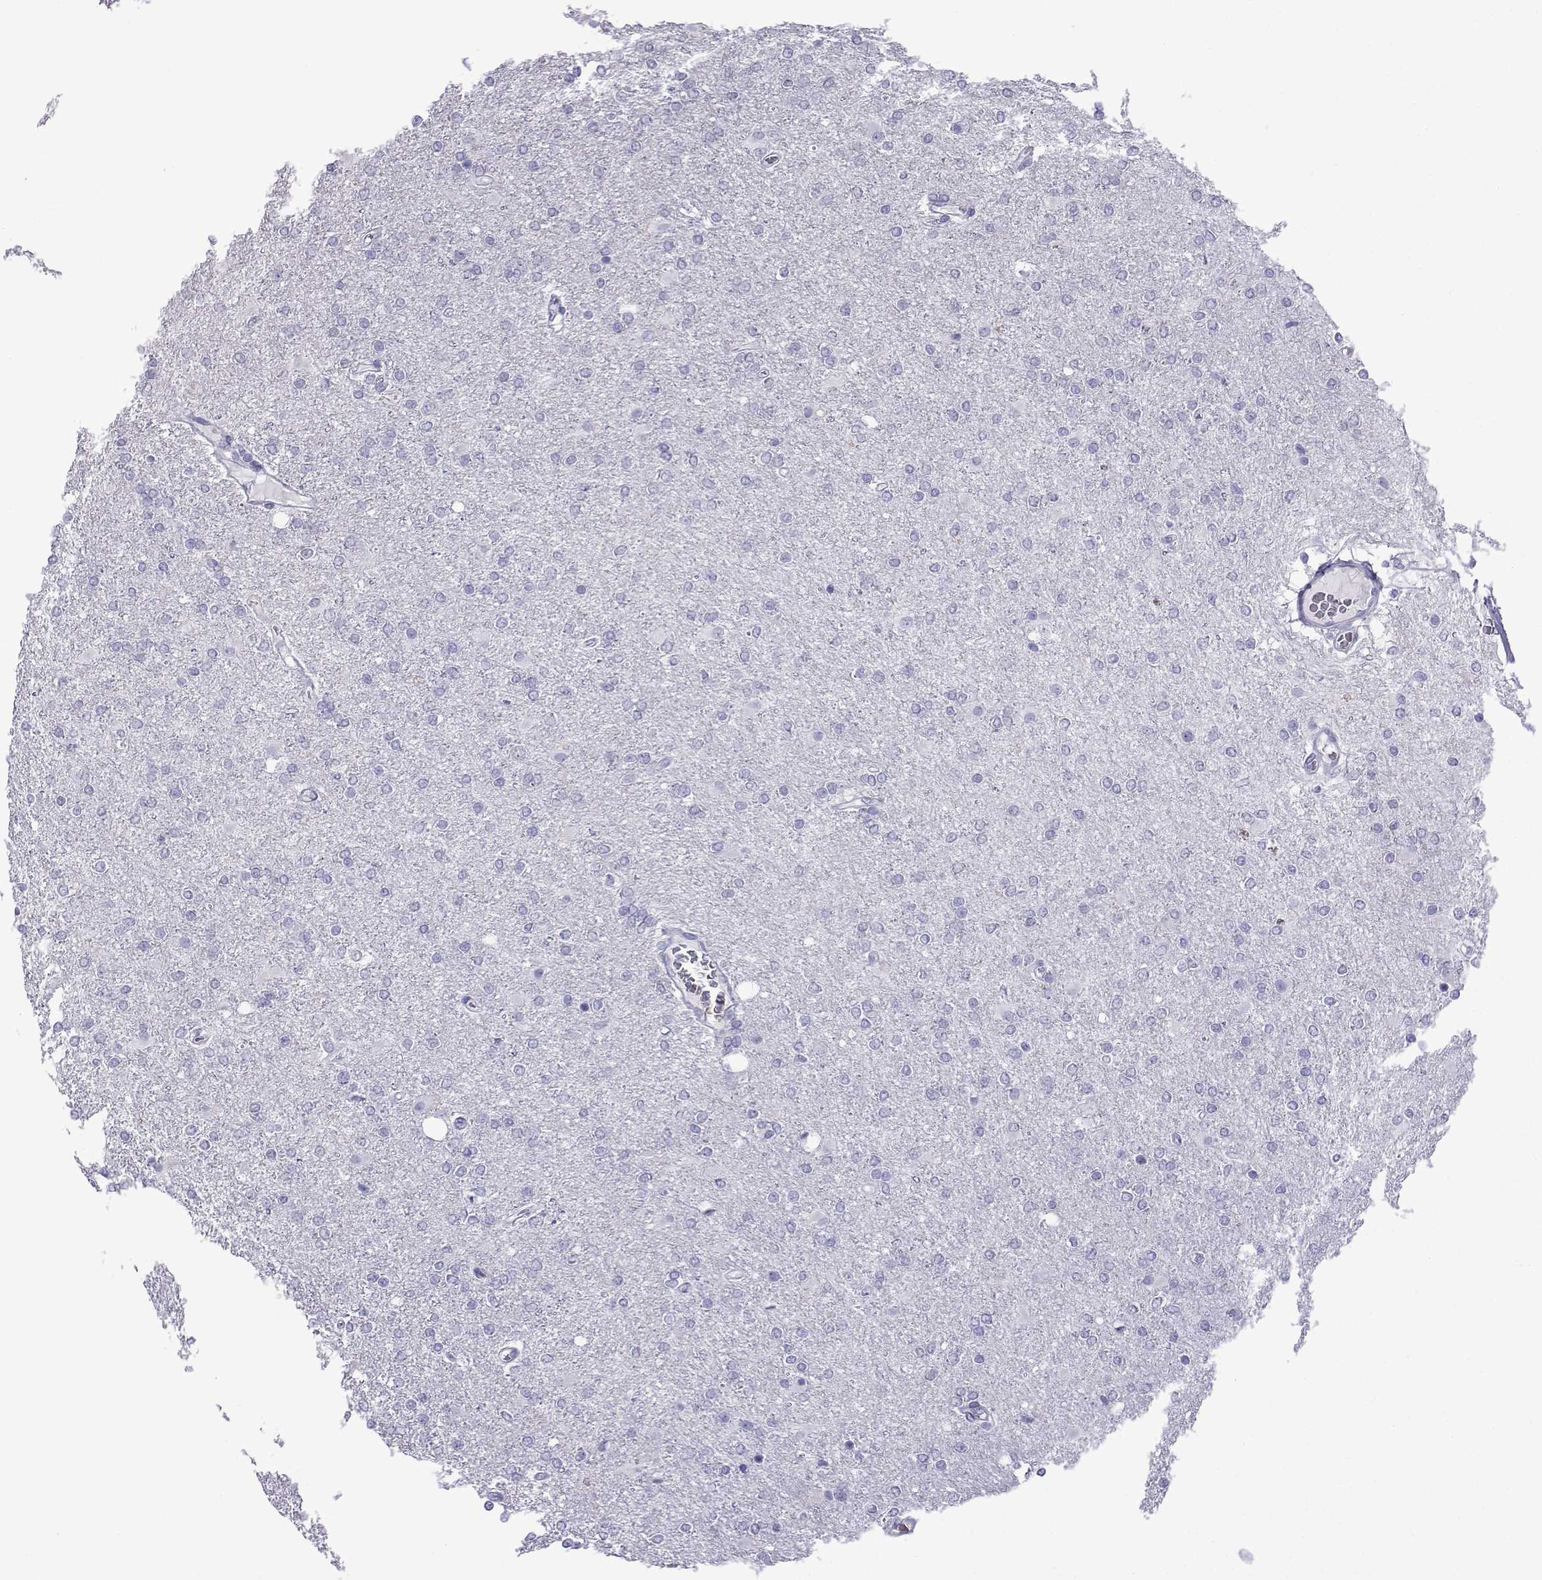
{"staining": {"intensity": "negative", "quantity": "none", "location": "none"}, "tissue": "glioma", "cell_type": "Tumor cells", "image_type": "cancer", "snomed": [{"axis": "morphology", "description": "Glioma, malignant, High grade"}, {"axis": "topography", "description": "Cerebral cortex"}], "caption": "A micrograph of human glioma is negative for staining in tumor cells.", "gene": "TRIM46", "patient": {"sex": "male", "age": 70}}